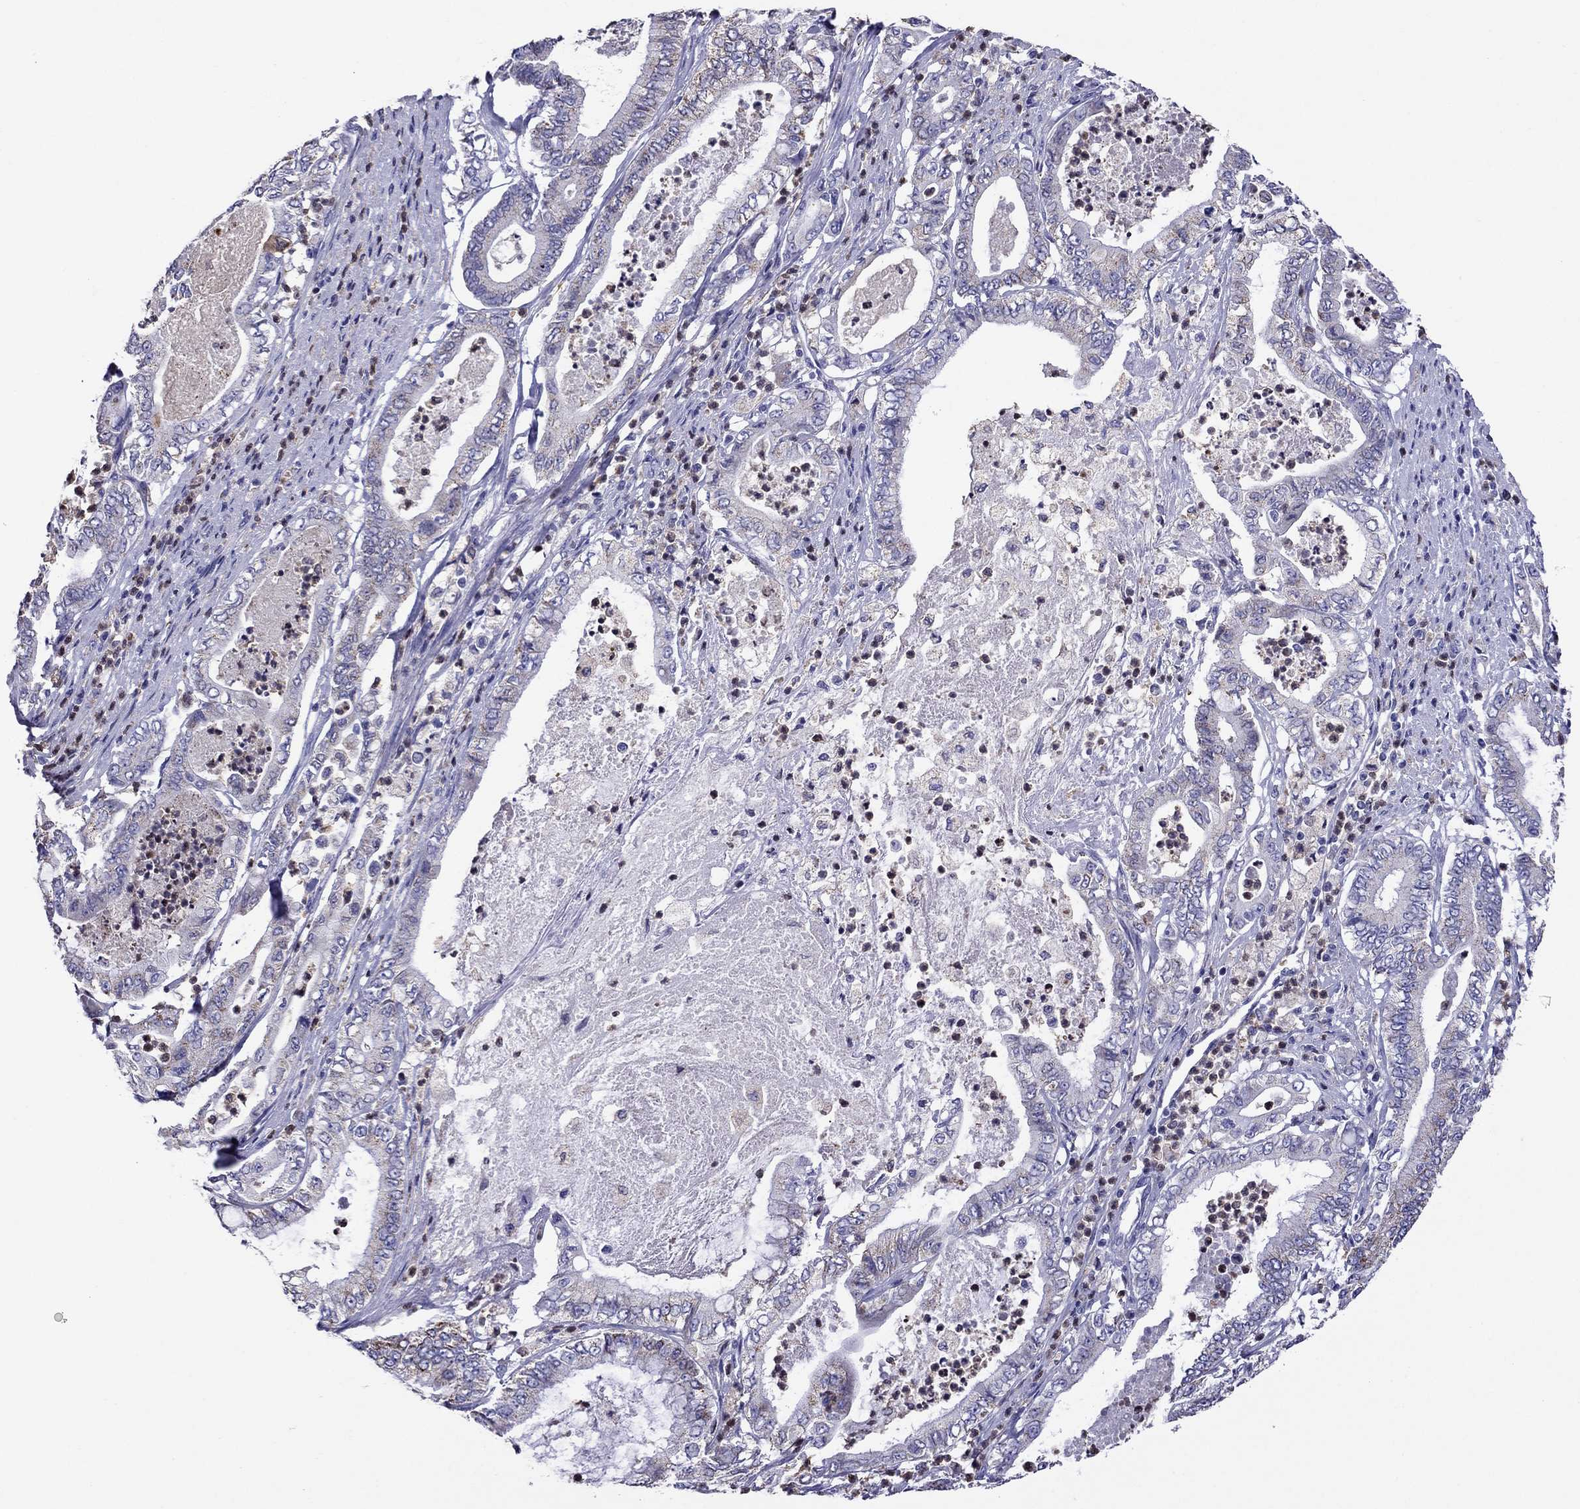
{"staining": {"intensity": "weak", "quantity": "<25%", "location": "cytoplasmic/membranous"}, "tissue": "pancreatic cancer", "cell_type": "Tumor cells", "image_type": "cancer", "snomed": [{"axis": "morphology", "description": "Adenocarcinoma, NOS"}, {"axis": "topography", "description": "Pancreas"}], "caption": "This is a image of IHC staining of pancreatic adenocarcinoma, which shows no staining in tumor cells.", "gene": "SCG2", "patient": {"sex": "male", "age": 71}}